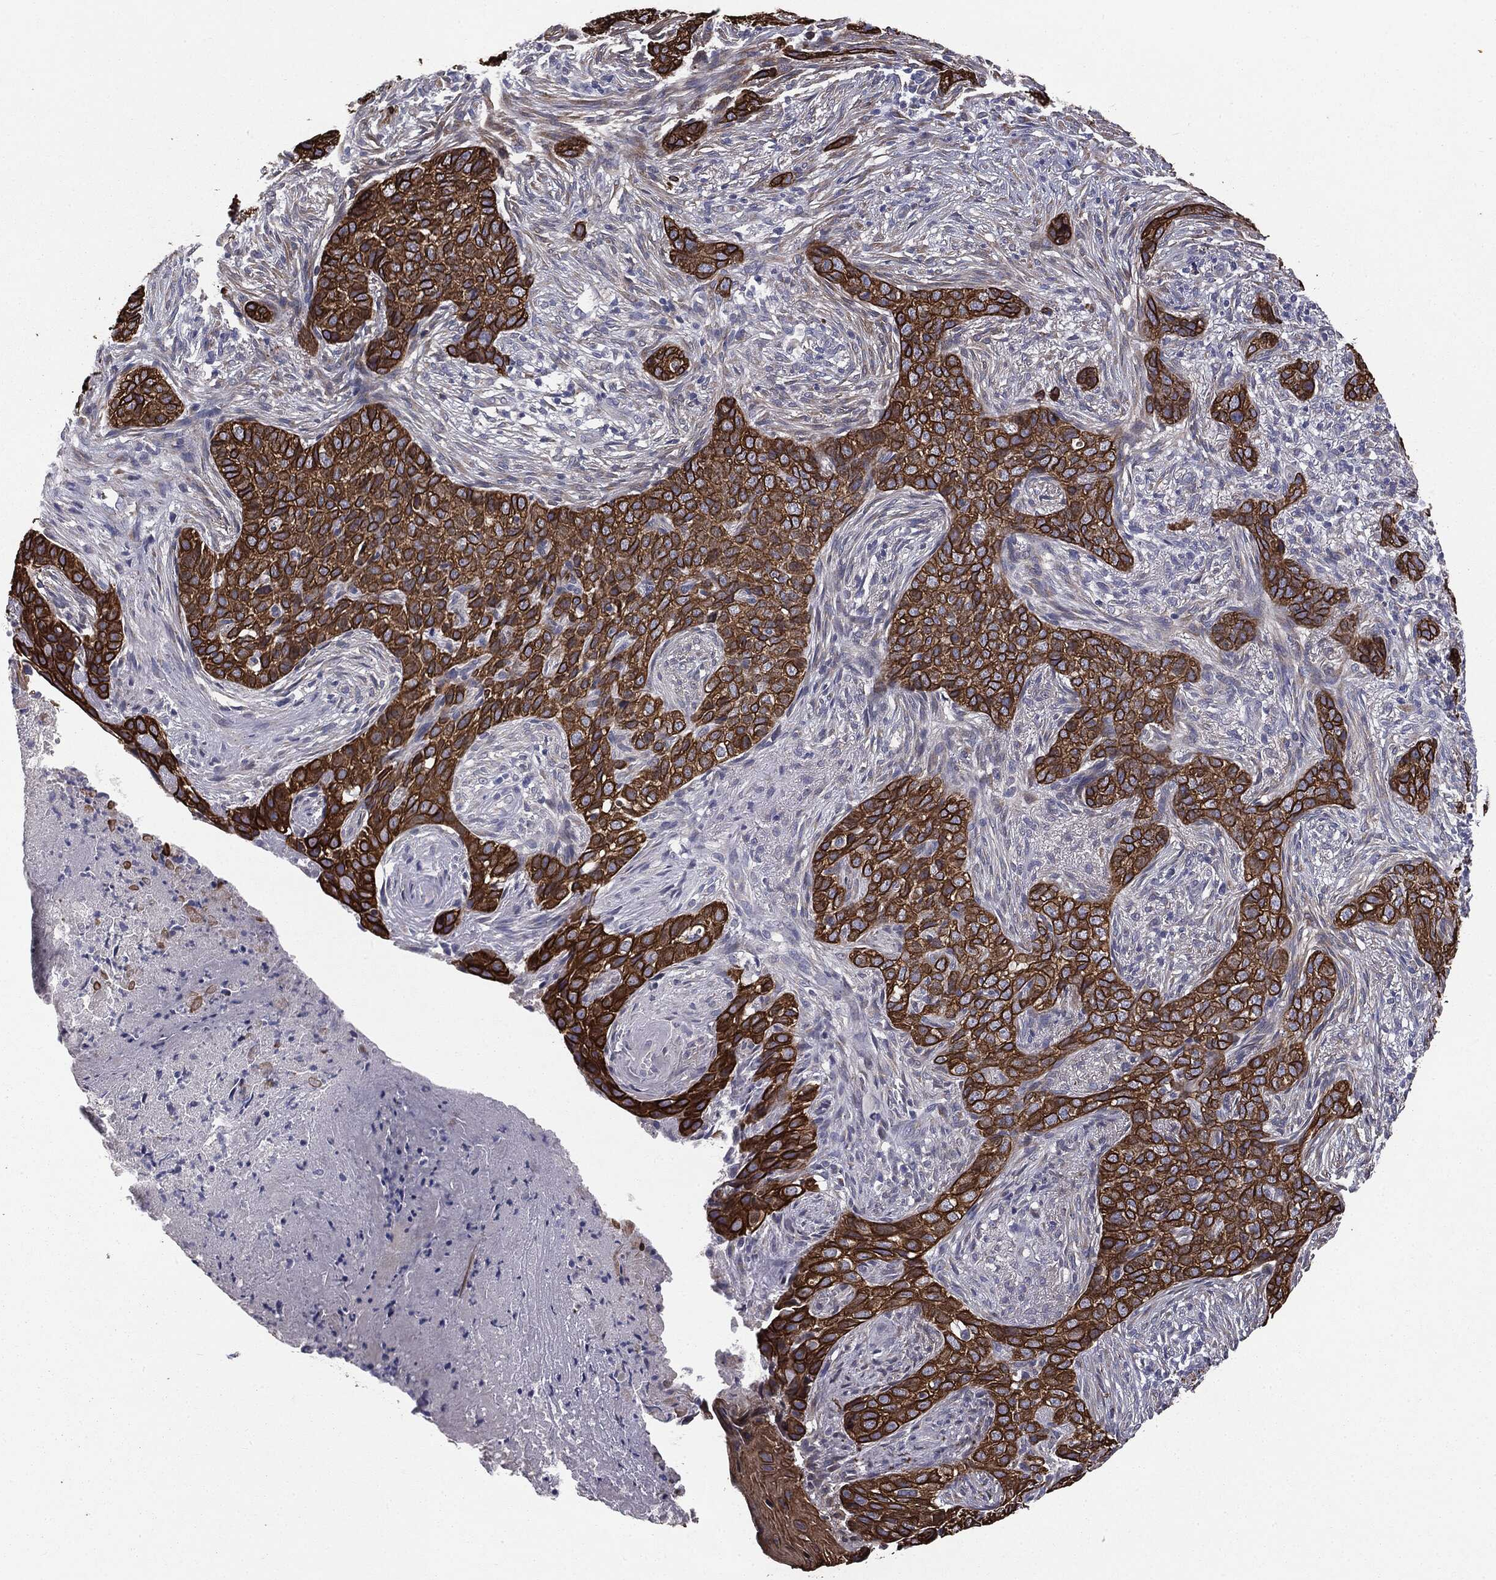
{"staining": {"intensity": "strong", "quantity": ">75%", "location": "cytoplasmic/membranous"}, "tissue": "skin cancer", "cell_type": "Tumor cells", "image_type": "cancer", "snomed": [{"axis": "morphology", "description": "Squamous cell carcinoma, NOS"}, {"axis": "topography", "description": "Skin"}], "caption": "Immunohistochemical staining of human skin cancer displays strong cytoplasmic/membranous protein expression in approximately >75% of tumor cells.", "gene": "KRT5", "patient": {"sex": "male", "age": 88}}